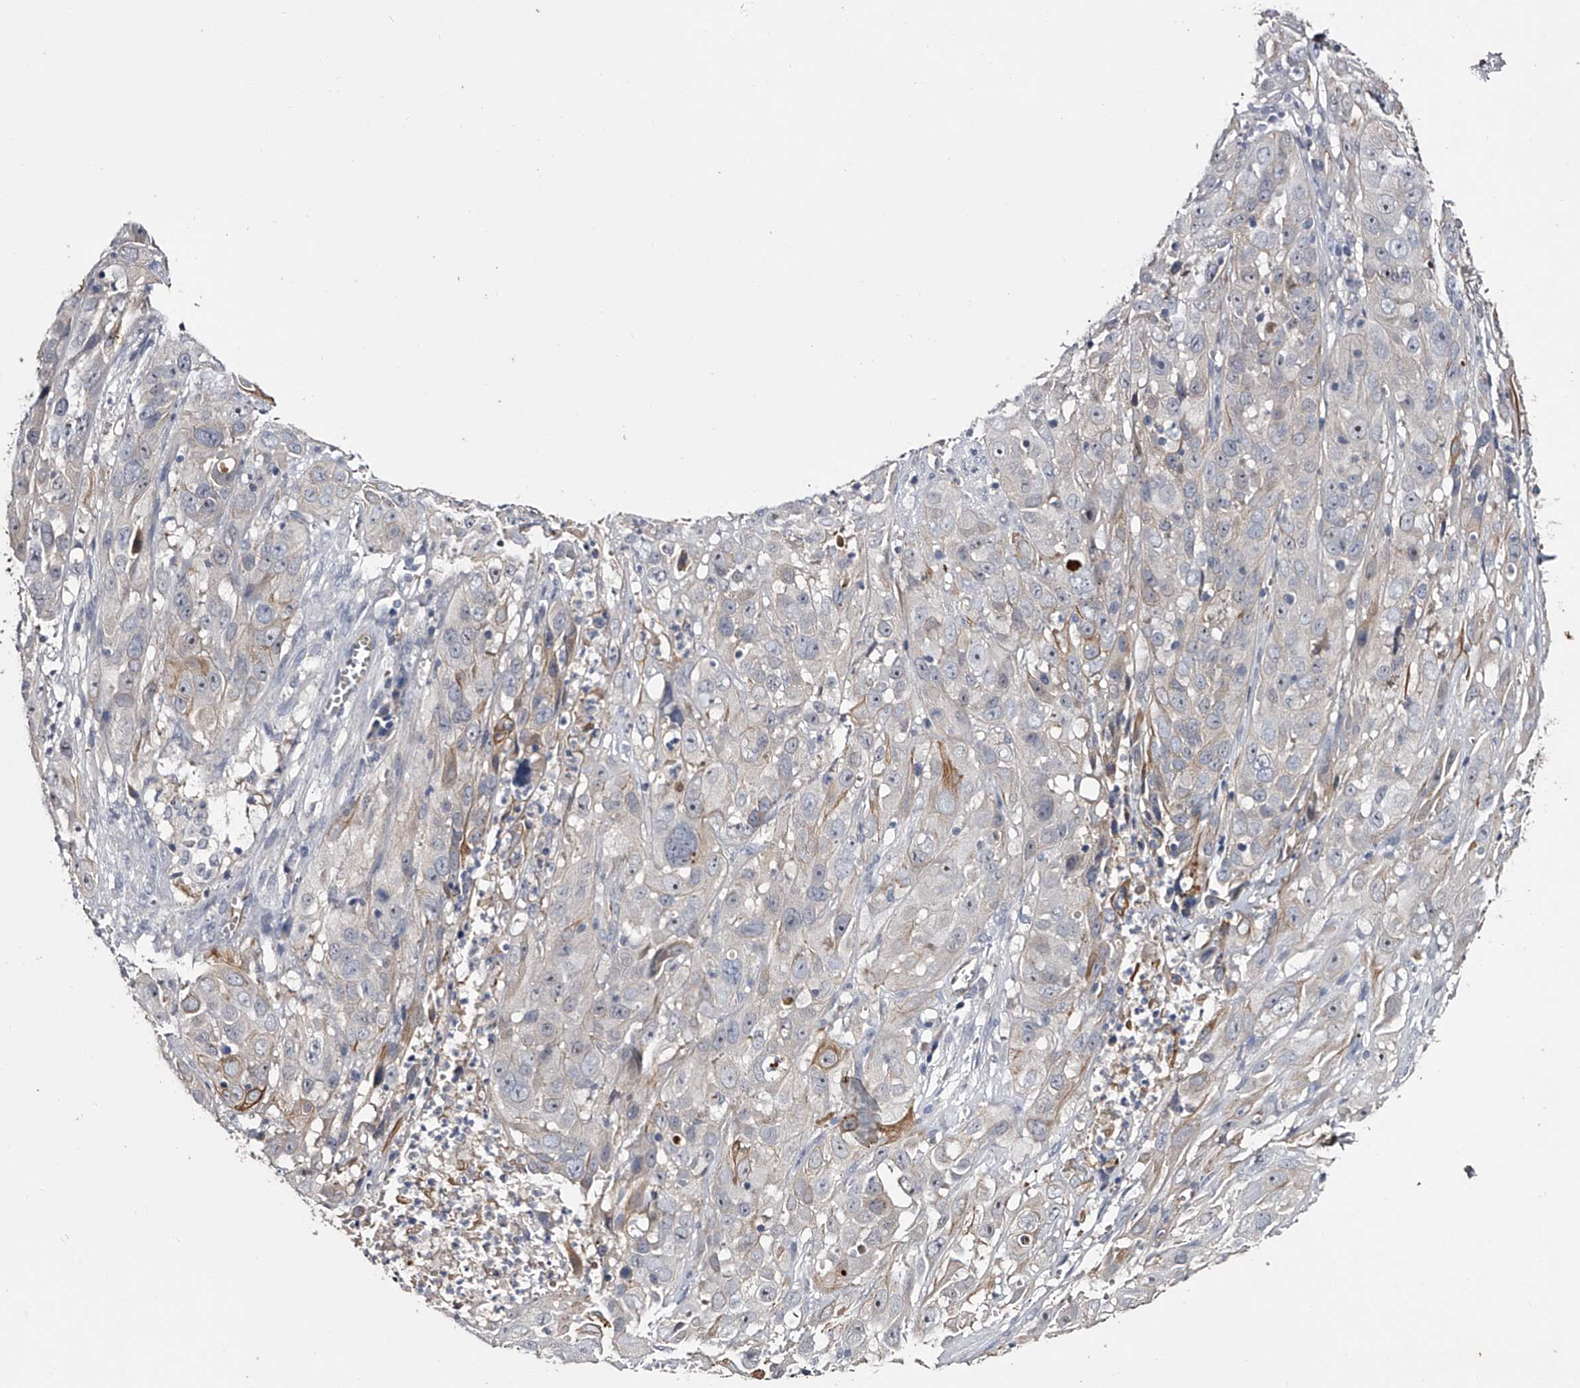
{"staining": {"intensity": "moderate", "quantity": "<25%", "location": "cytoplasmic/membranous"}, "tissue": "cervical cancer", "cell_type": "Tumor cells", "image_type": "cancer", "snomed": [{"axis": "morphology", "description": "Squamous cell carcinoma, NOS"}, {"axis": "topography", "description": "Cervix"}], "caption": "Cervical cancer (squamous cell carcinoma) stained with immunohistochemistry (IHC) demonstrates moderate cytoplasmic/membranous positivity in approximately <25% of tumor cells.", "gene": "MDN1", "patient": {"sex": "female", "age": 32}}